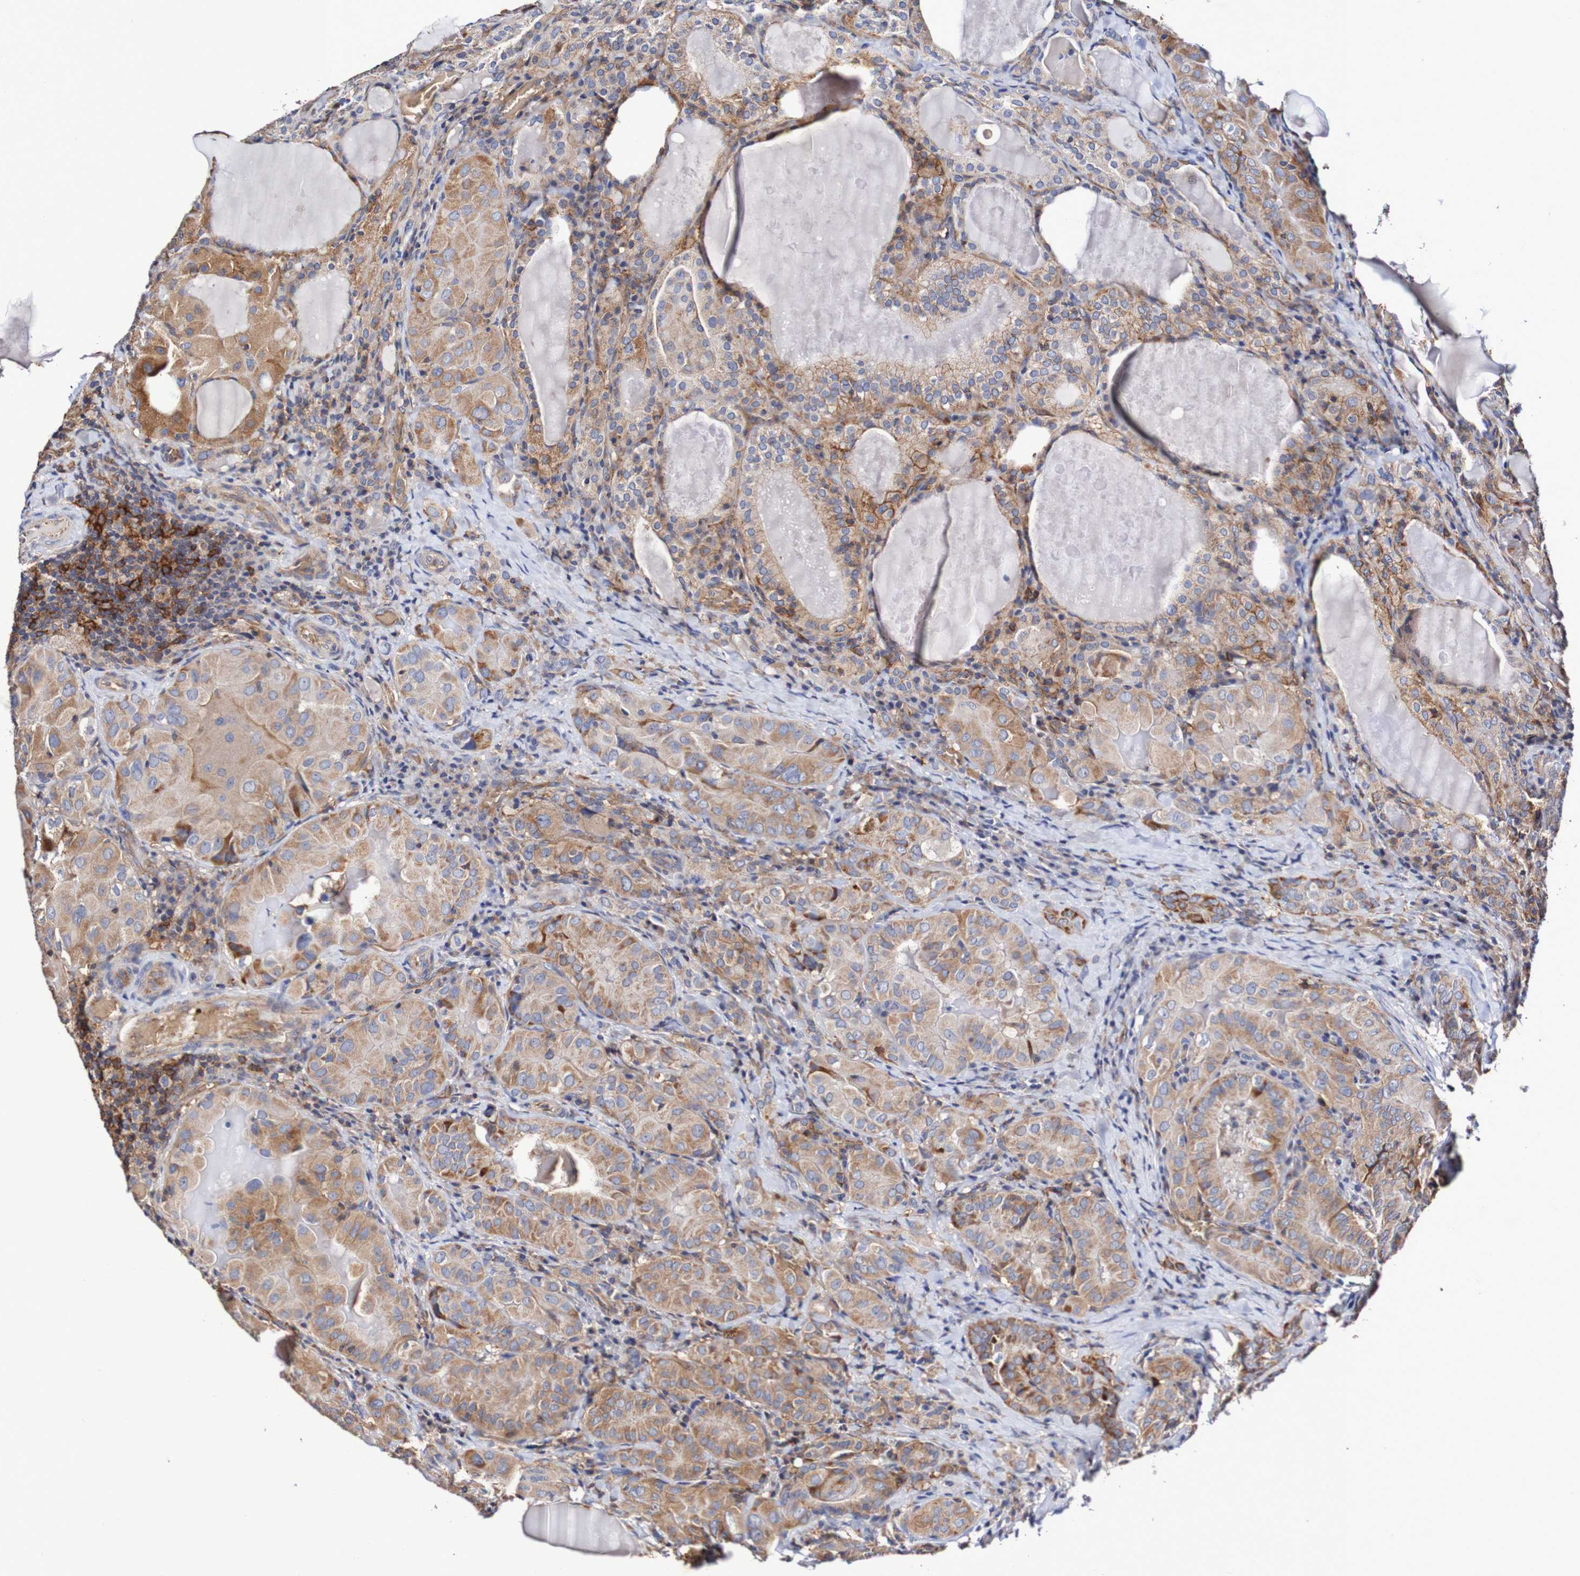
{"staining": {"intensity": "moderate", "quantity": ">75%", "location": "cytoplasmic/membranous"}, "tissue": "thyroid cancer", "cell_type": "Tumor cells", "image_type": "cancer", "snomed": [{"axis": "morphology", "description": "Papillary adenocarcinoma, NOS"}, {"axis": "topography", "description": "Thyroid gland"}], "caption": "The histopathology image demonstrates staining of thyroid cancer (papillary adenocarcinoma), revealing moderate cytoplasmic/membranous protein positivity (brown color) within tumor cells.", "gene": "WNT4", "patient": {"sex": "female", "age": 42}}